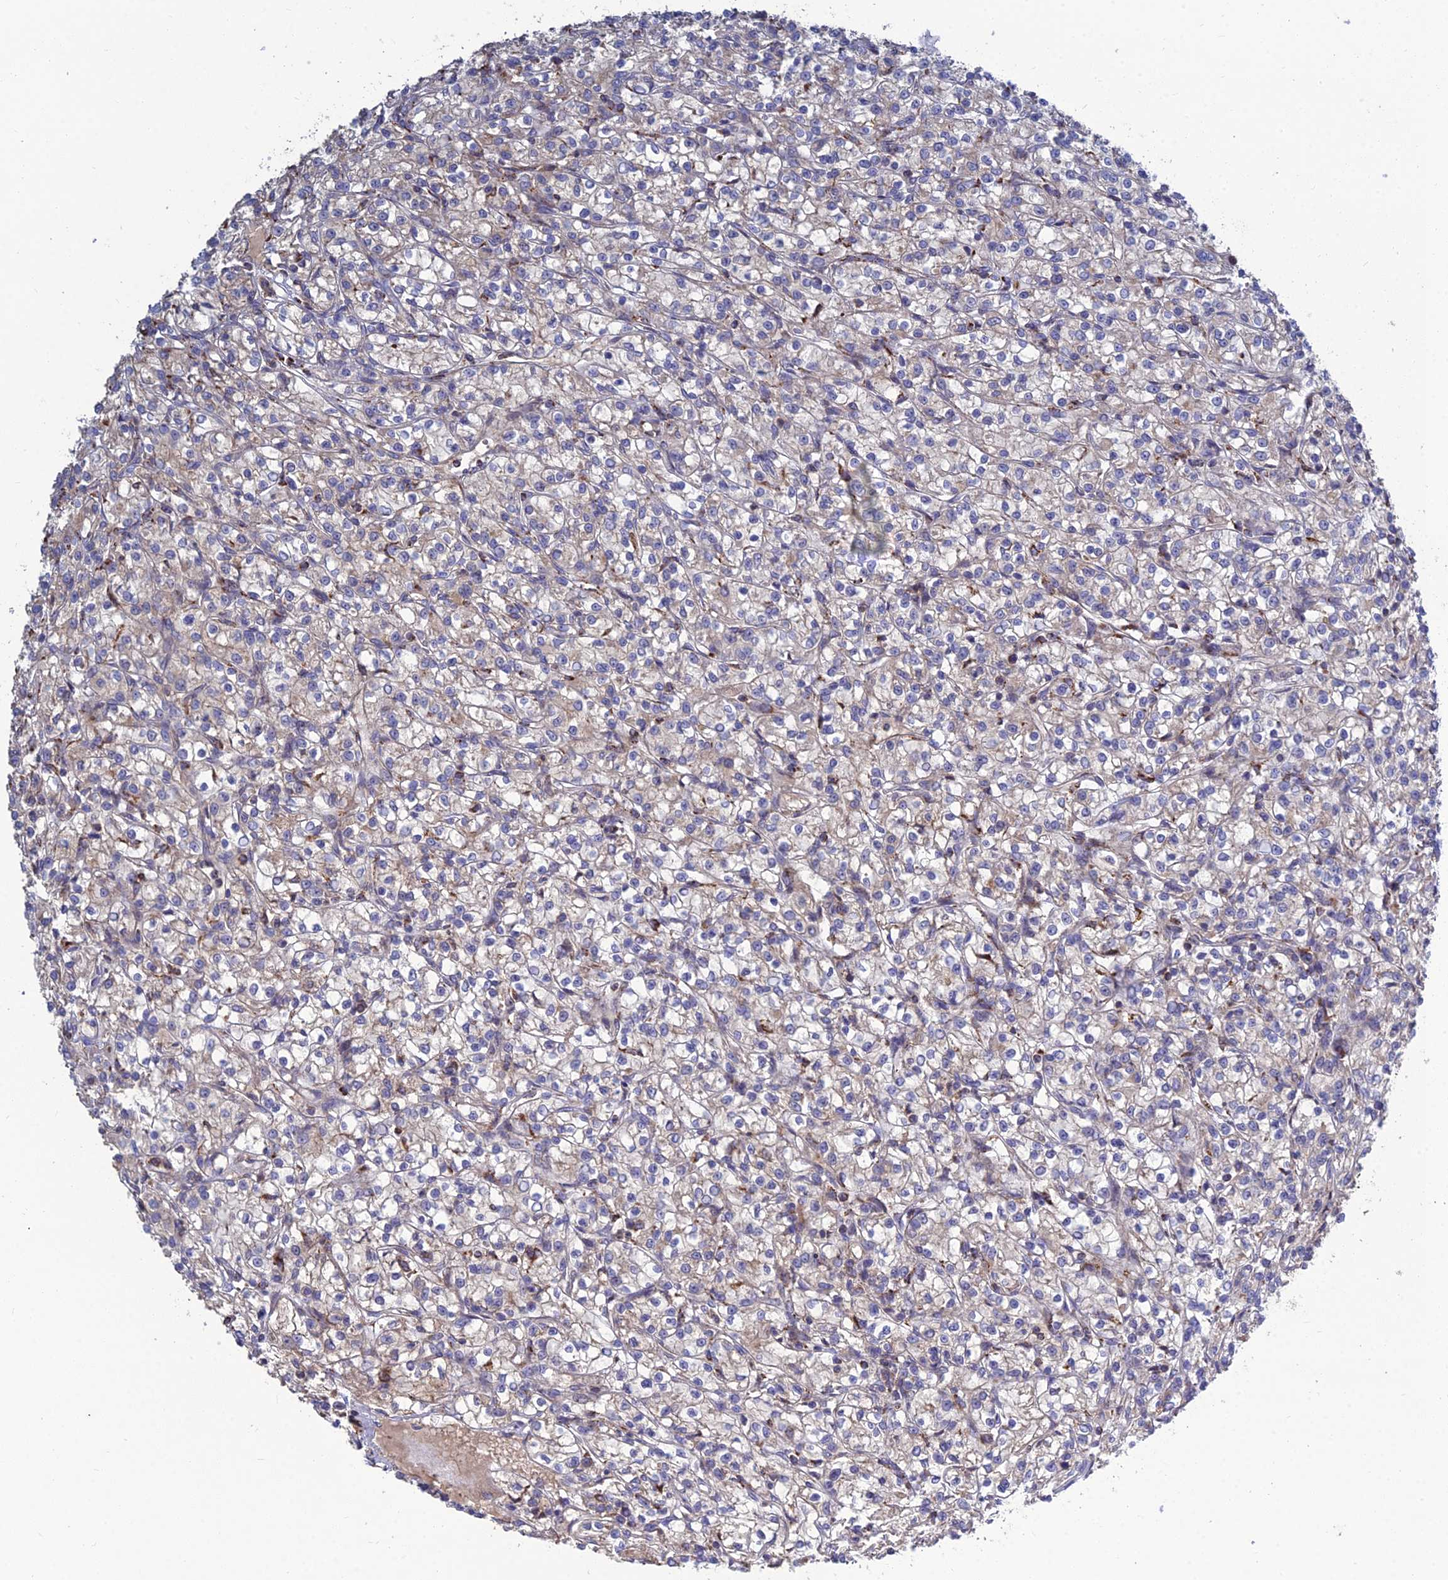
{"staining": {"intensity": "negative", "quantity": "none", "location": "none"}, "tissue": "renal cancer", "cell_type": "Tumor cells", "image_type": "cancer", "snomed": [{"axis": "morphology", "description": "Adenocarcinoma, NOS"}, {"axis": "topography", "description": "Kidney"}], "caption": "DAB (3,3'-diaminobenzidine) immunohistochemical staining of human renal cancer displays no significant expression in tumor cells. Brightfield microscopy of immunohistochemistry stained with DAB (3,3'-diaminobenzidine) (brown) and hematoxylin (blue), captured at high magnification.", "gene": "RIC8B", "patient": {"sex": "female", "age": 59}}